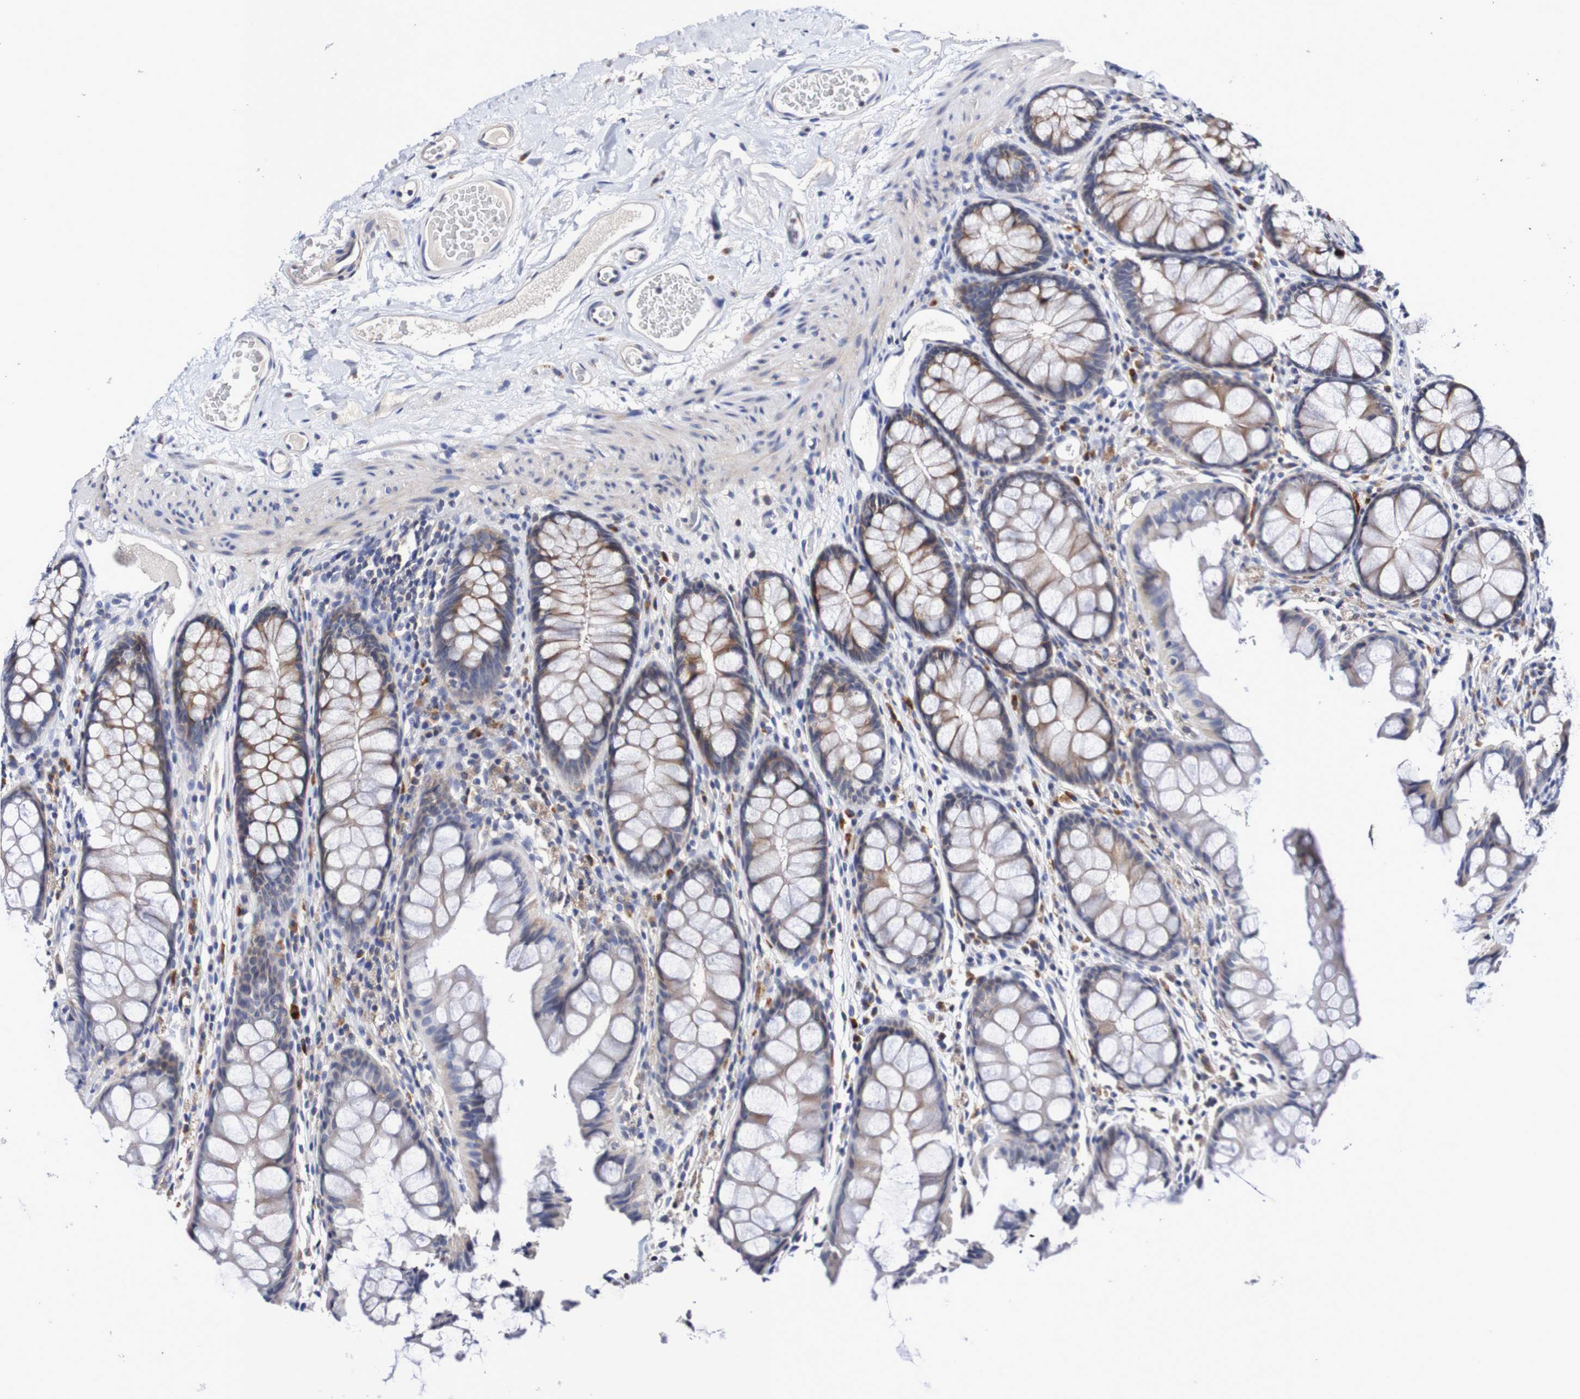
{"staining": {"intensity": "negative", "quantity": "none", "location": "none"}, "tissue": "colon", "cell_type": "Endothelial cells", "image_type": "normal", "snomed": [{"axis": "morphology", "description": "Normal tissue, NOS"}, {"axis": "topography", "description": "Colon"}], "caption": "Endothelial cells show no significant expression in benign colon.", "gene": "ACVR1C", "patient": {"sex": "female", "age": 55}}